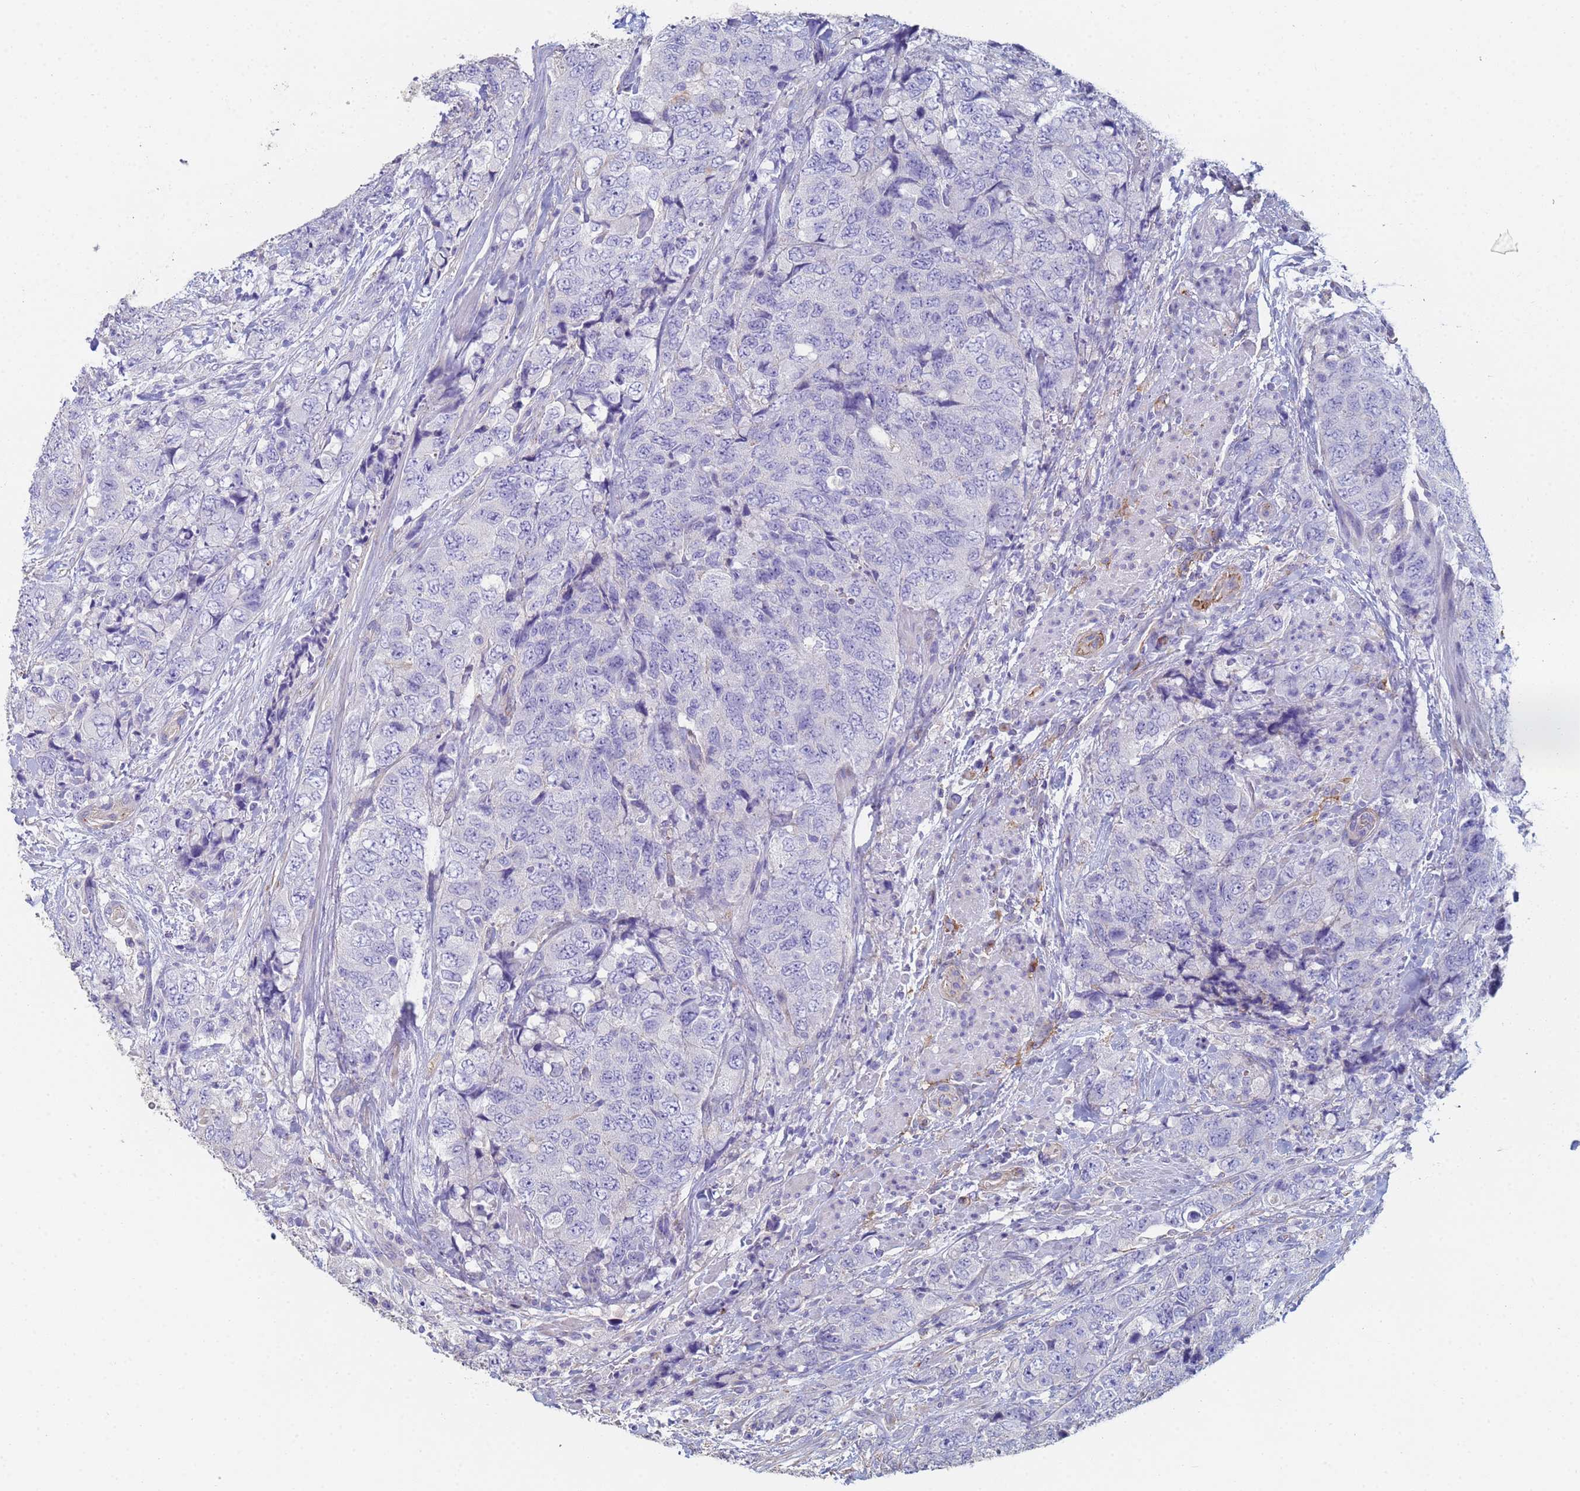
{"staining": {"intensity": "negative", "quantity": "none", "location": "none"}, "tissue": "urothelial cancer", "cell_type": "Tumor cells", "image_type": "cancer", "snomed": [{"axis": "morphology", "description": "Urothelial carcinoma, High grade"}, {"axis": "topography", "description": "Urinary bladder"}], "caption": "Tumor cells show no significant expression in urothelial carcinoma (high-grade).", "gene": "ABCA8", "patient": {"sex": "female", "age": 78}}